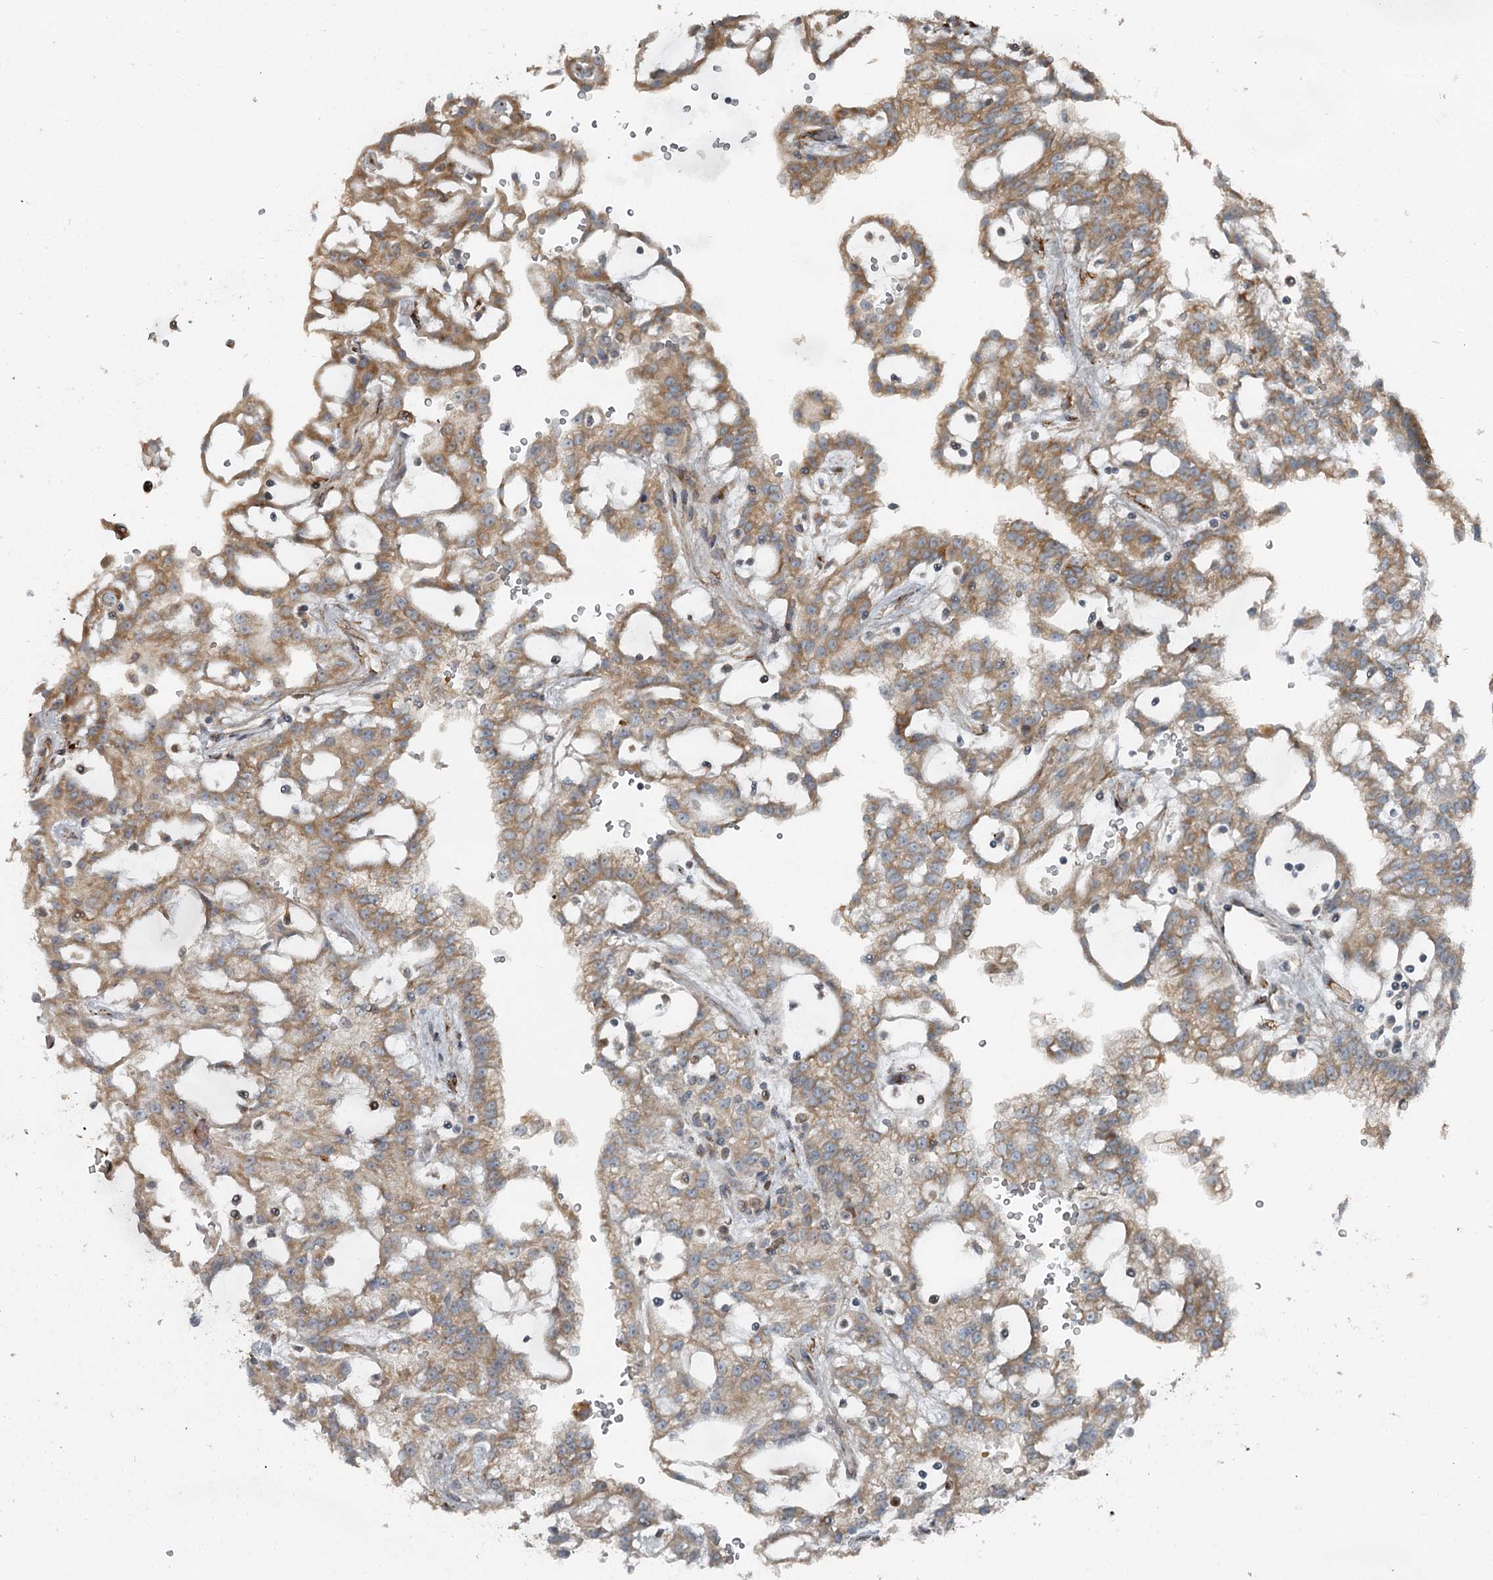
{"staining": {"intensity": "moderate", "quantity": ">75%", "location": "cytoplasmic/membranous"}, "tissue": "renal cancer", "cell_type": "Tumor cells", "image_type": "cancer", "snomed": [{"axis": "morphology", "description": "Adenocarcinoma, NOS"}, {"axis": "topography", "description": "Kidney"}], "caption": "Tumor cells exhibit medium levels of moderate cytoplasmic/membranous expression in about >75% of cells in renal cancer. (Brightfield microscopy of DAB IHC at high magnification).", "gene": "RASSF8", "patient": {"sex": "male", "age": 63}}